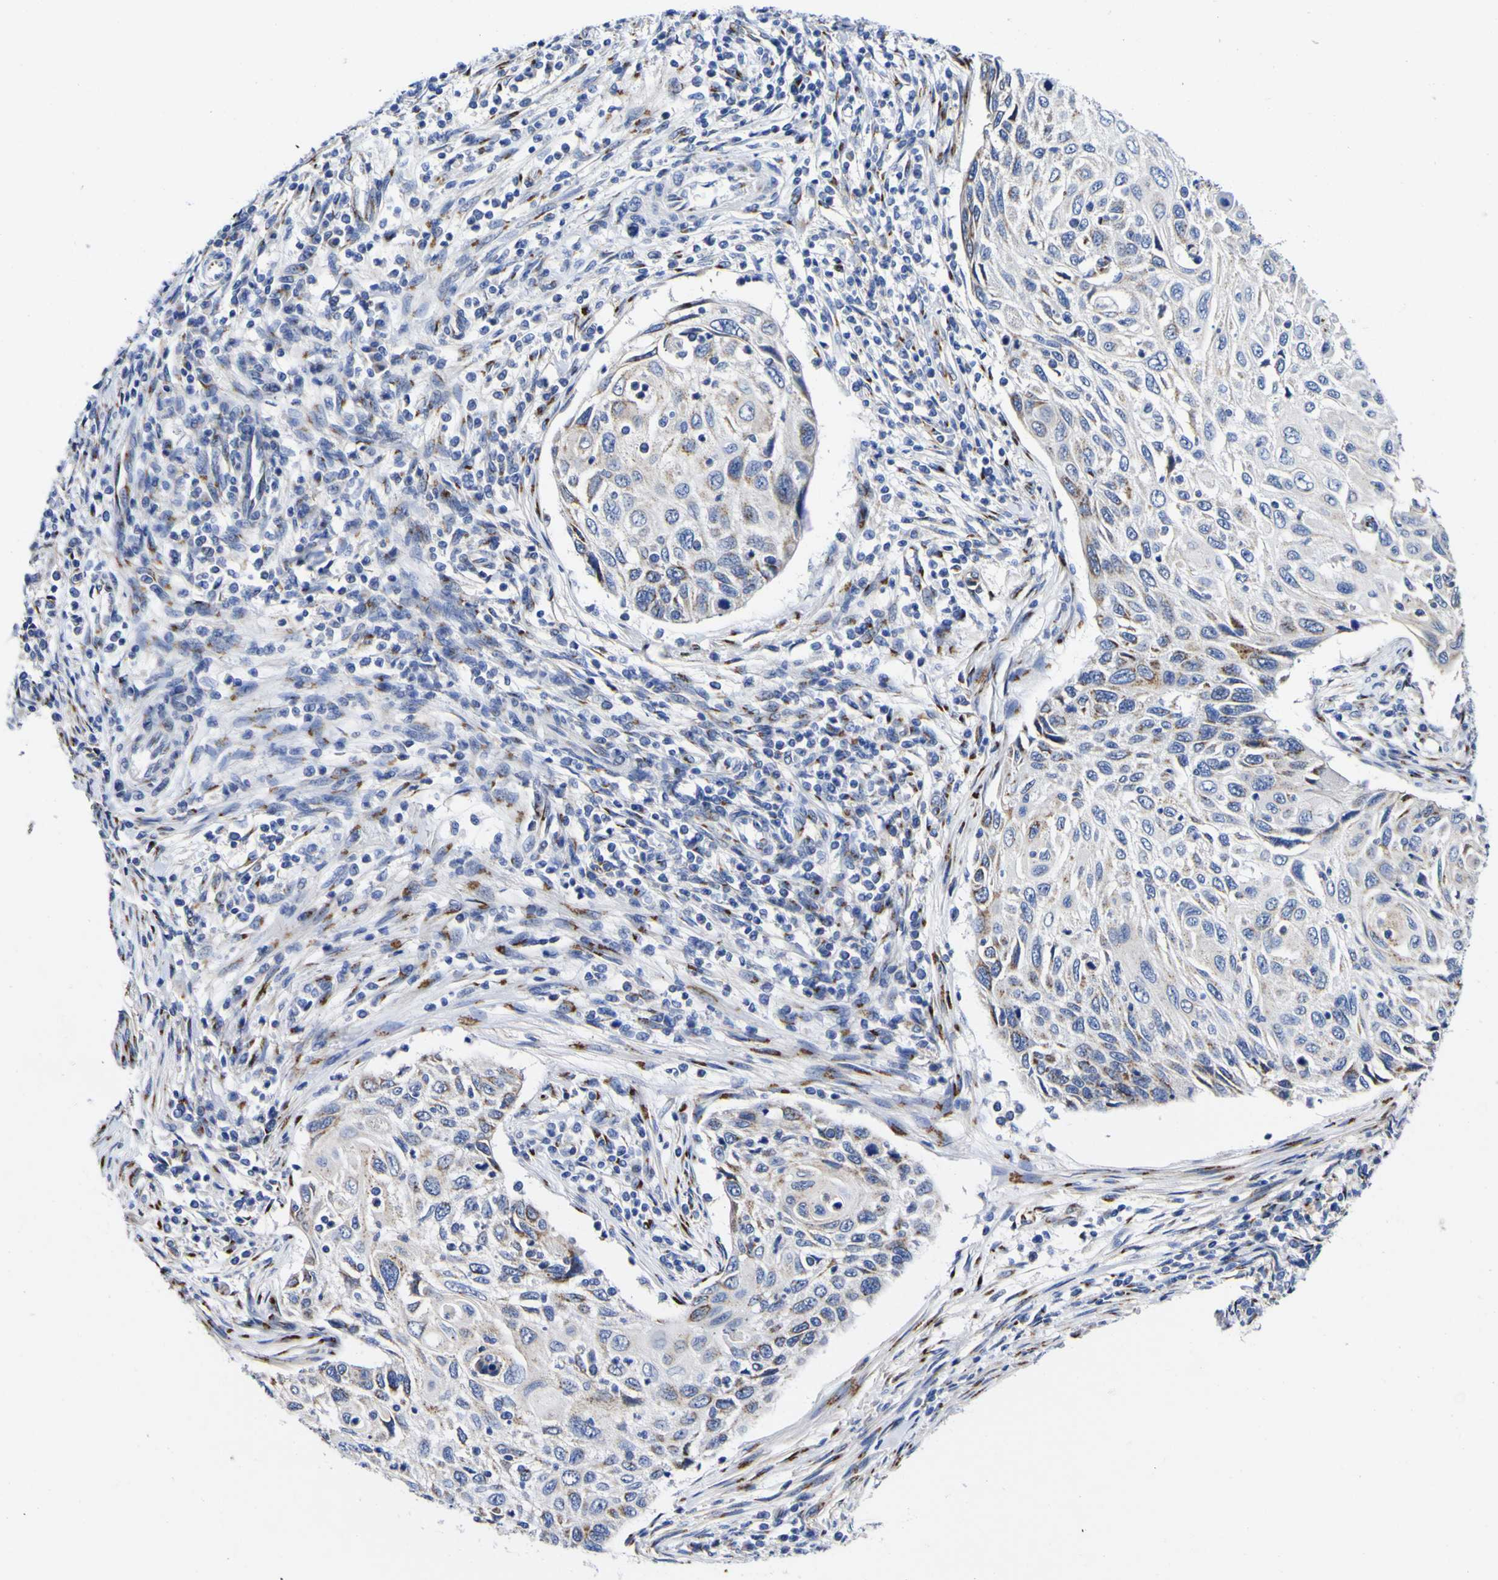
{"staining": {"intensity": "moderate", "quantity": "<25%", "location": "cytoplasmic/membranous"}, "tissue": "cervical cancer", "cell_type": "Tumor cells", "image_type": "cancer", "snomed": [{"axis": "morphology", "description": "Squamous cell carcinoma, NOS"}, {"axis": "topography", "description": "Cervix"}], "caption": "IHC staining of cervical cancer (squamous cell carcinoma), which displays low levels of moderate cytoplasmic/membranous staining in about <25% of tumor cells indicating moderate cytoplasmic/membranous protein positivity. The staining was performed using DAB (3,3'-diaminobenzidine) (brown) for protein detection and nuclei were counterstained in hematoxylin (blue).", "gene": "GOLM1", "patient": {"sex": "female", "age": 70}}